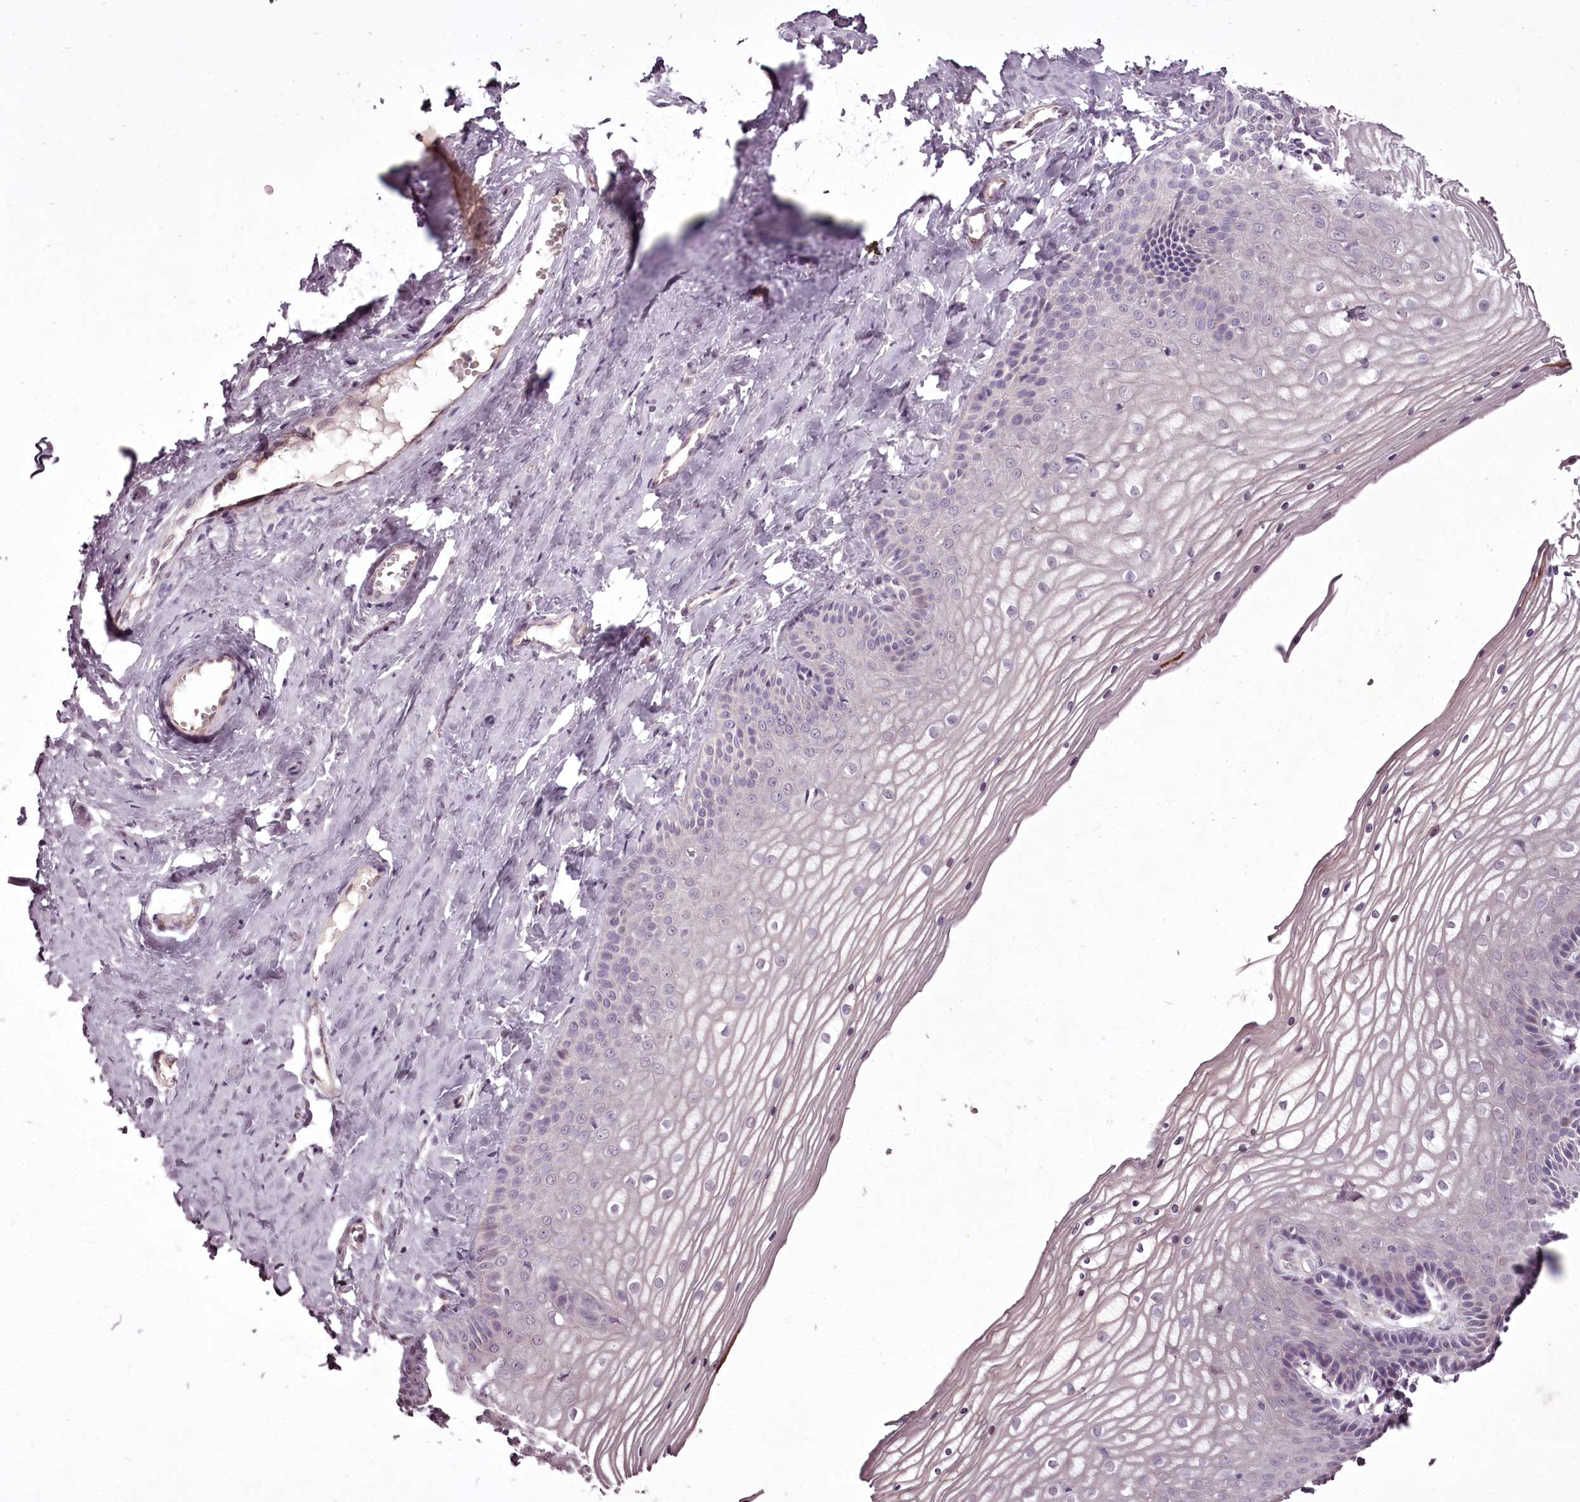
{"staining": {"intensity": "negative", "quantity": "none", "location": "none"}, "tissue": "vagina", "cell_type": "Squamous epithelial cells", "image_type": "normal", "snomed": [{"axis": "morphology", "description": "Normal tissue, NOS"}, {"axis": "topography", "description": "Vagina"}, {"axis": "topography", "description": "Cervix"}], "caption": "Vagina stained for a protein using immunohistochemistry demonstrates no staining squamous epithelial cells.", "gene": "C1orf56", "patient": {"sex": "female", "age": 40}}